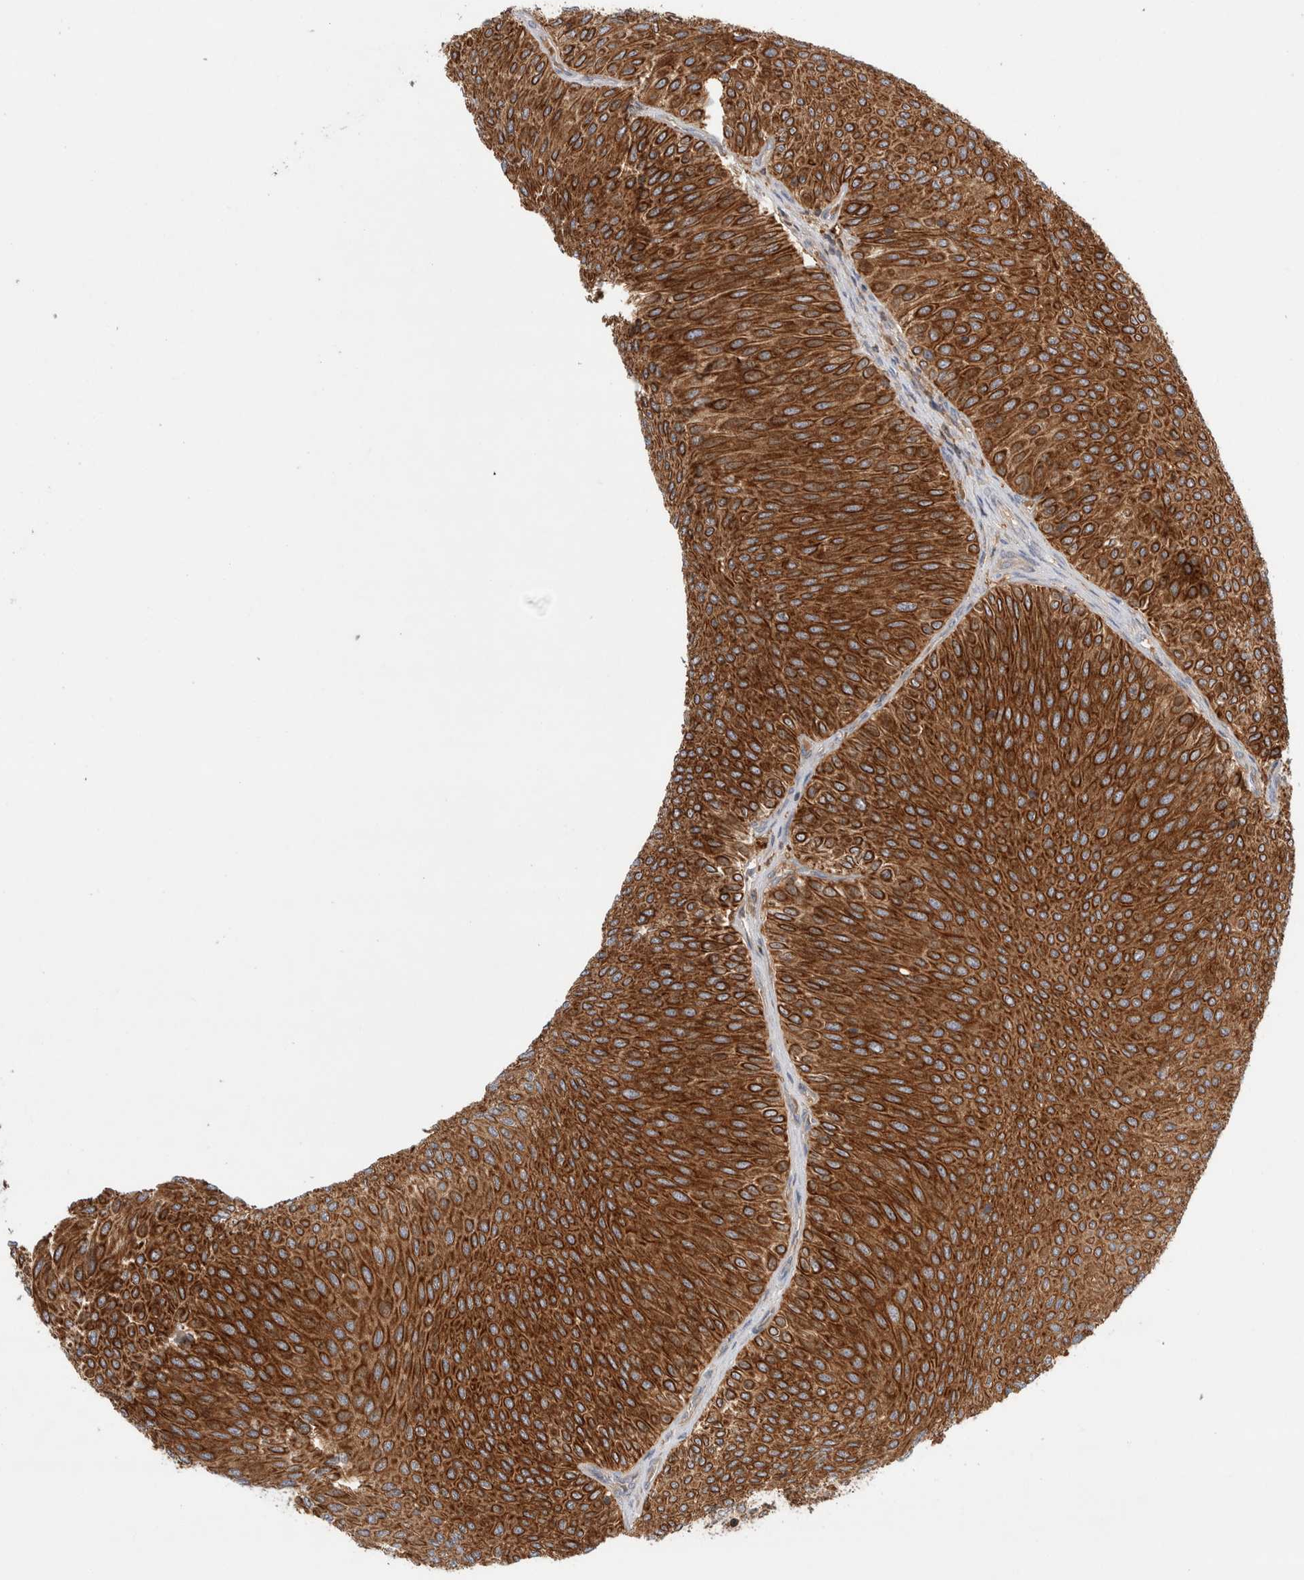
{"staining": {"intensity": "strong", "quantity": ">75%", "location": "cytoplasmic/membranous"}, "tissue": "urothelial cancer", "cell_type": "Tumor cells", "image_type": "cancer", "snomed": [{"axis": "morphology", "description": "Urothelial carcinoma, Low grade"}, {"axis": "topography", "description": "Urinary bladder"}], "caption": "A high amount of strong cytoplasmic/membranous positivity is present in approximately >75% of tumor cells in urothelial carcinoma (low-grade) tissue. The protein is stained brown, and the nuclei are stained in blue (DAB (3,3'-diaminobenzidine) IHC with brightfield microscopy, high magnification).", "gene": "KLHL14", "patient": {"sex": "male", "age": 78}}